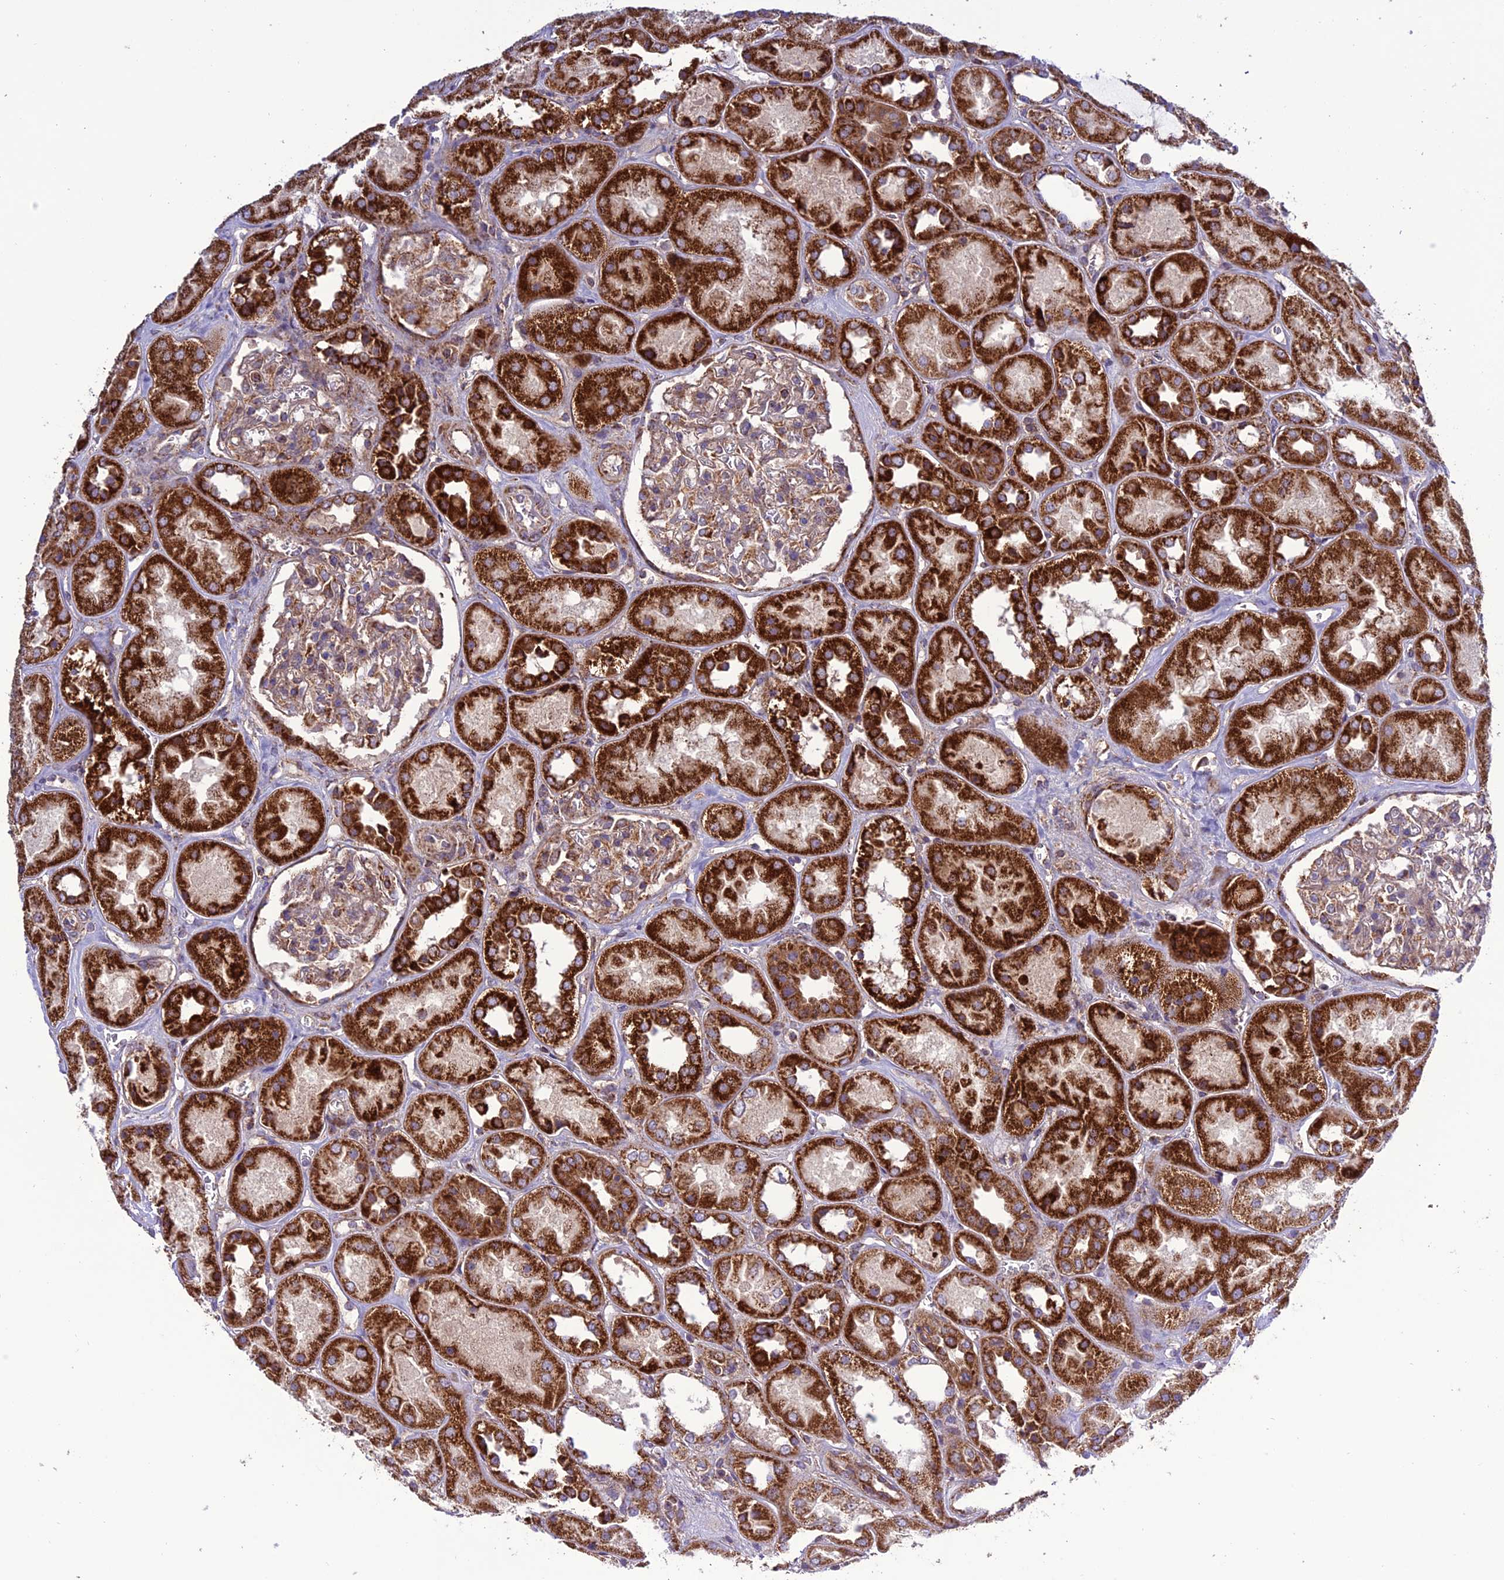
{"staining": {"intensity": "weak", "quantity": ">75%", "location": "cytoplasmic/membranous"}, "tissue": "kidney", "cell_type": "Cells in glomeruli", "image_type": "normal", "snomed": [{"axis": "morphology", "description": "Normal tissue, NOS"}, {"axis": "topography", "description": "Kidney"}], "caption": "Cells in glomeruli demonstrate low levels of weak cytoplasmic/membranous staining in about >75% of cells in normal human kidney. The staining was performed using DAB (3,3'-diaminobenzidine) to visualize the protein expression in brown, while the nuclei were stained in blue with hematoxylin (Magnification: 20x).", "gene": "MRPS9", "patient": {"sex": "male", "age": 70}}